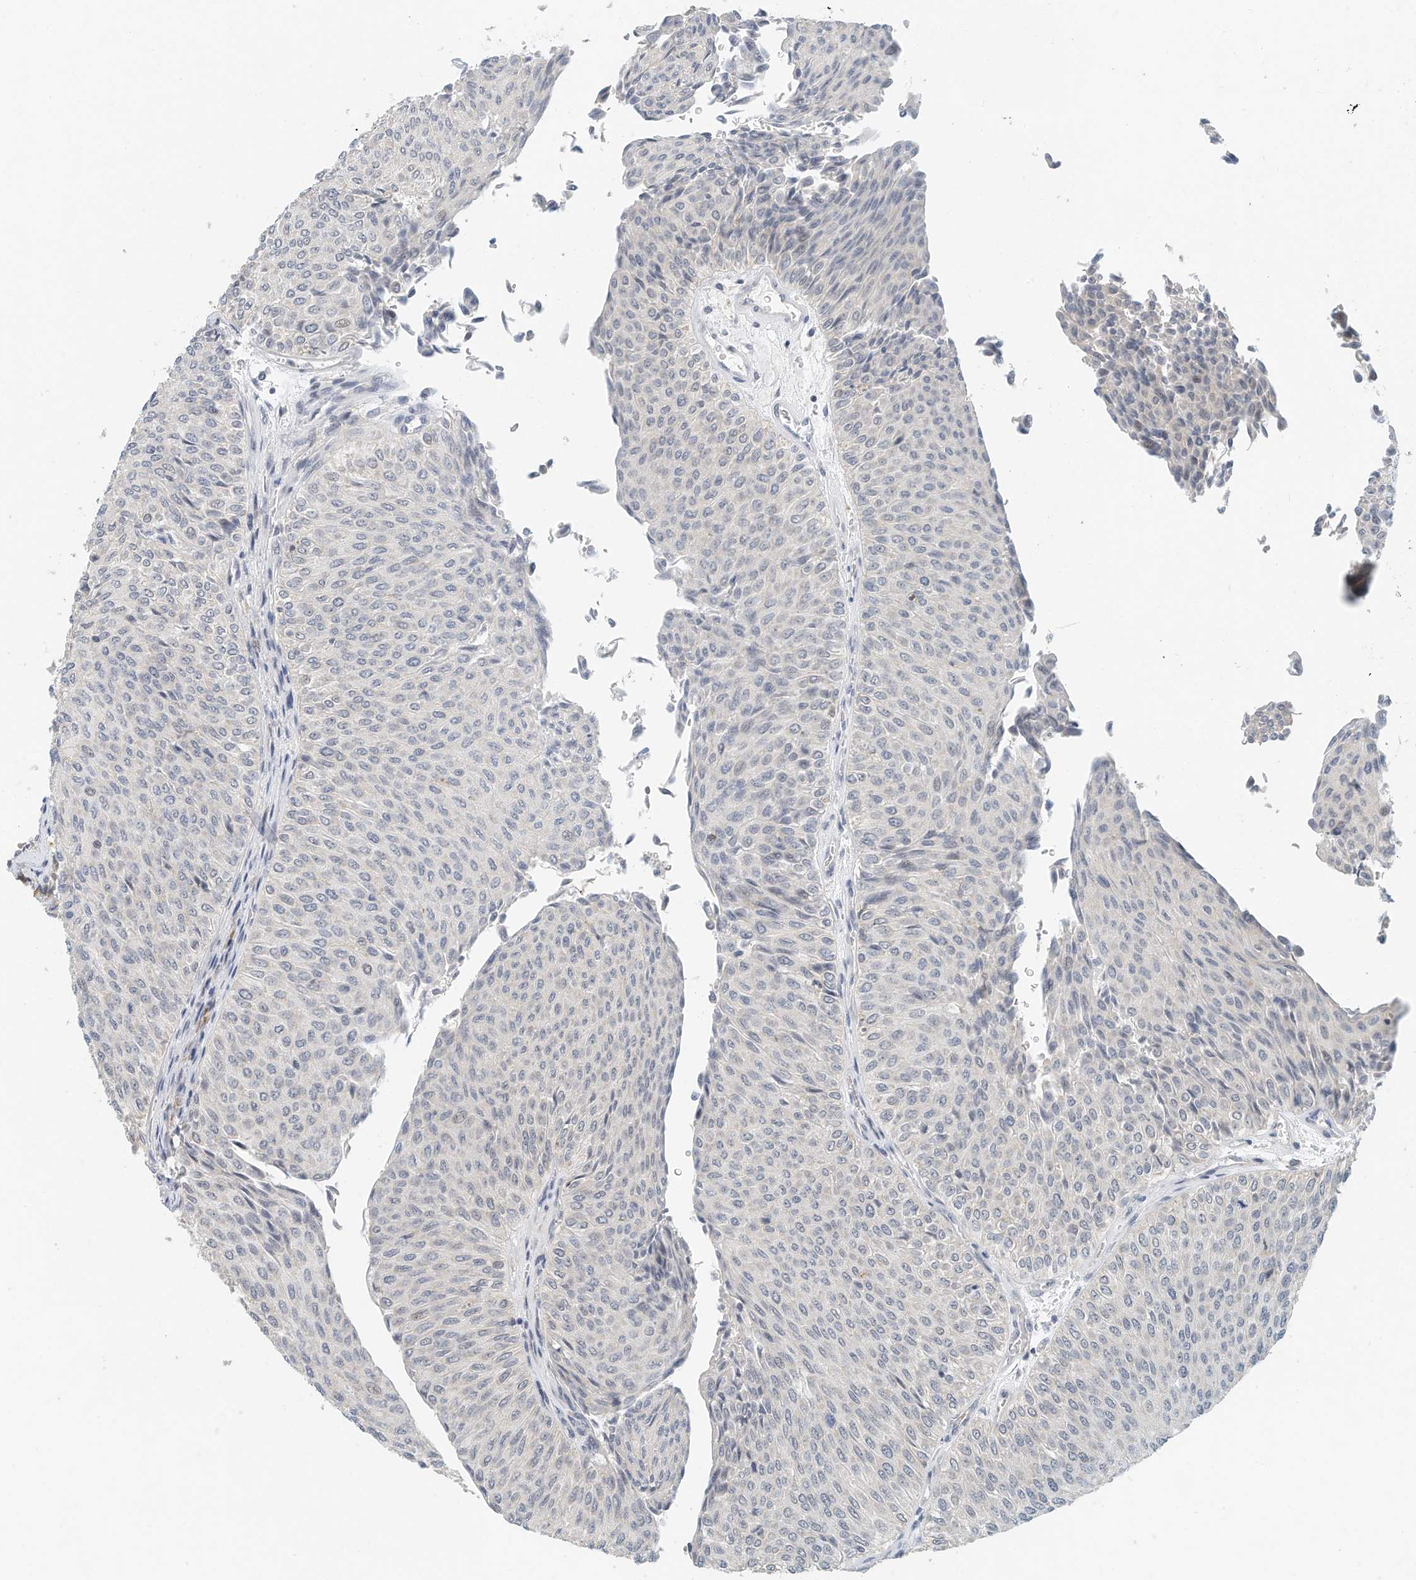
{"staining": {"intensity": "negative", "quantity": "none", "location": "none"}, "tissue": "urothelial cancer", "cell_type": "Tumor cells", "image_type": "cancer", "snomed": [{"axis": "morphology", "description": "Urothelial carcinoma, Low grade"}, {"axis": "topography", "description": "Urinary bladder"}], "caption": "Immunohistochemical staining of human urothelial cancer demonstrates no significant staining in tumor cells. (DAB IHC visualized using brightfield microscopy, high magnification).", "gene": "MICAL1", "patient": {"sex": "male", "age": 78}}